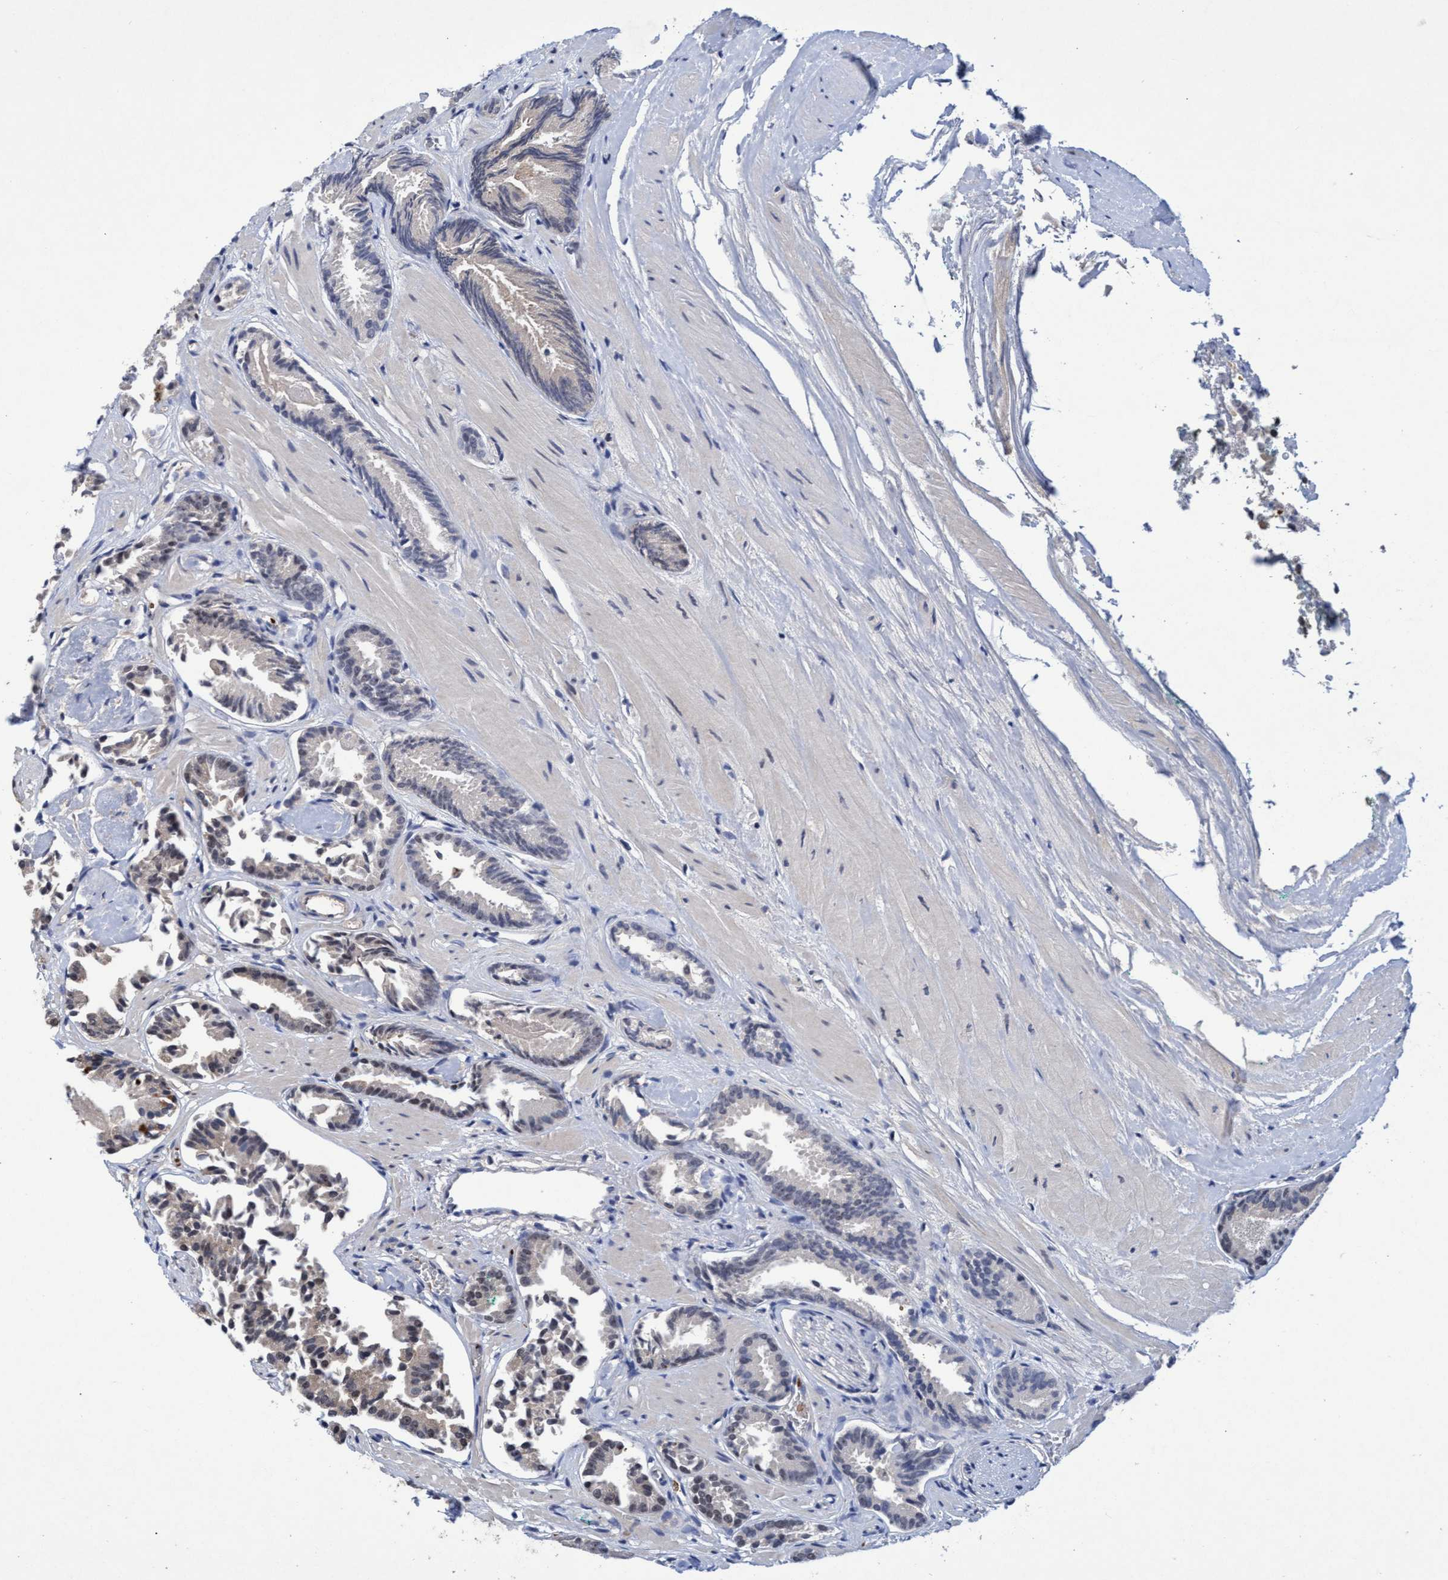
{"staining": {"intensity": "negative", "quantity": "none", "location": "none"}, "tissue": "prostate cancer", "cell_type": "Tumor cells", "image_type": "cancer", "snomed": [{"axis": "morphology", "description": "Adenocarcinoma, Low grade"}, {"axis": "topography", "description": "Prostate"}], "caption": "This is an immunohistochemistry (IHC) photomicrograph of human prostate cancer (low-grade adenocarcinoma). There is no staining in tumor cells.", "gene": "GTF2F1", "patient": {"sex": "male", "age": 51}}